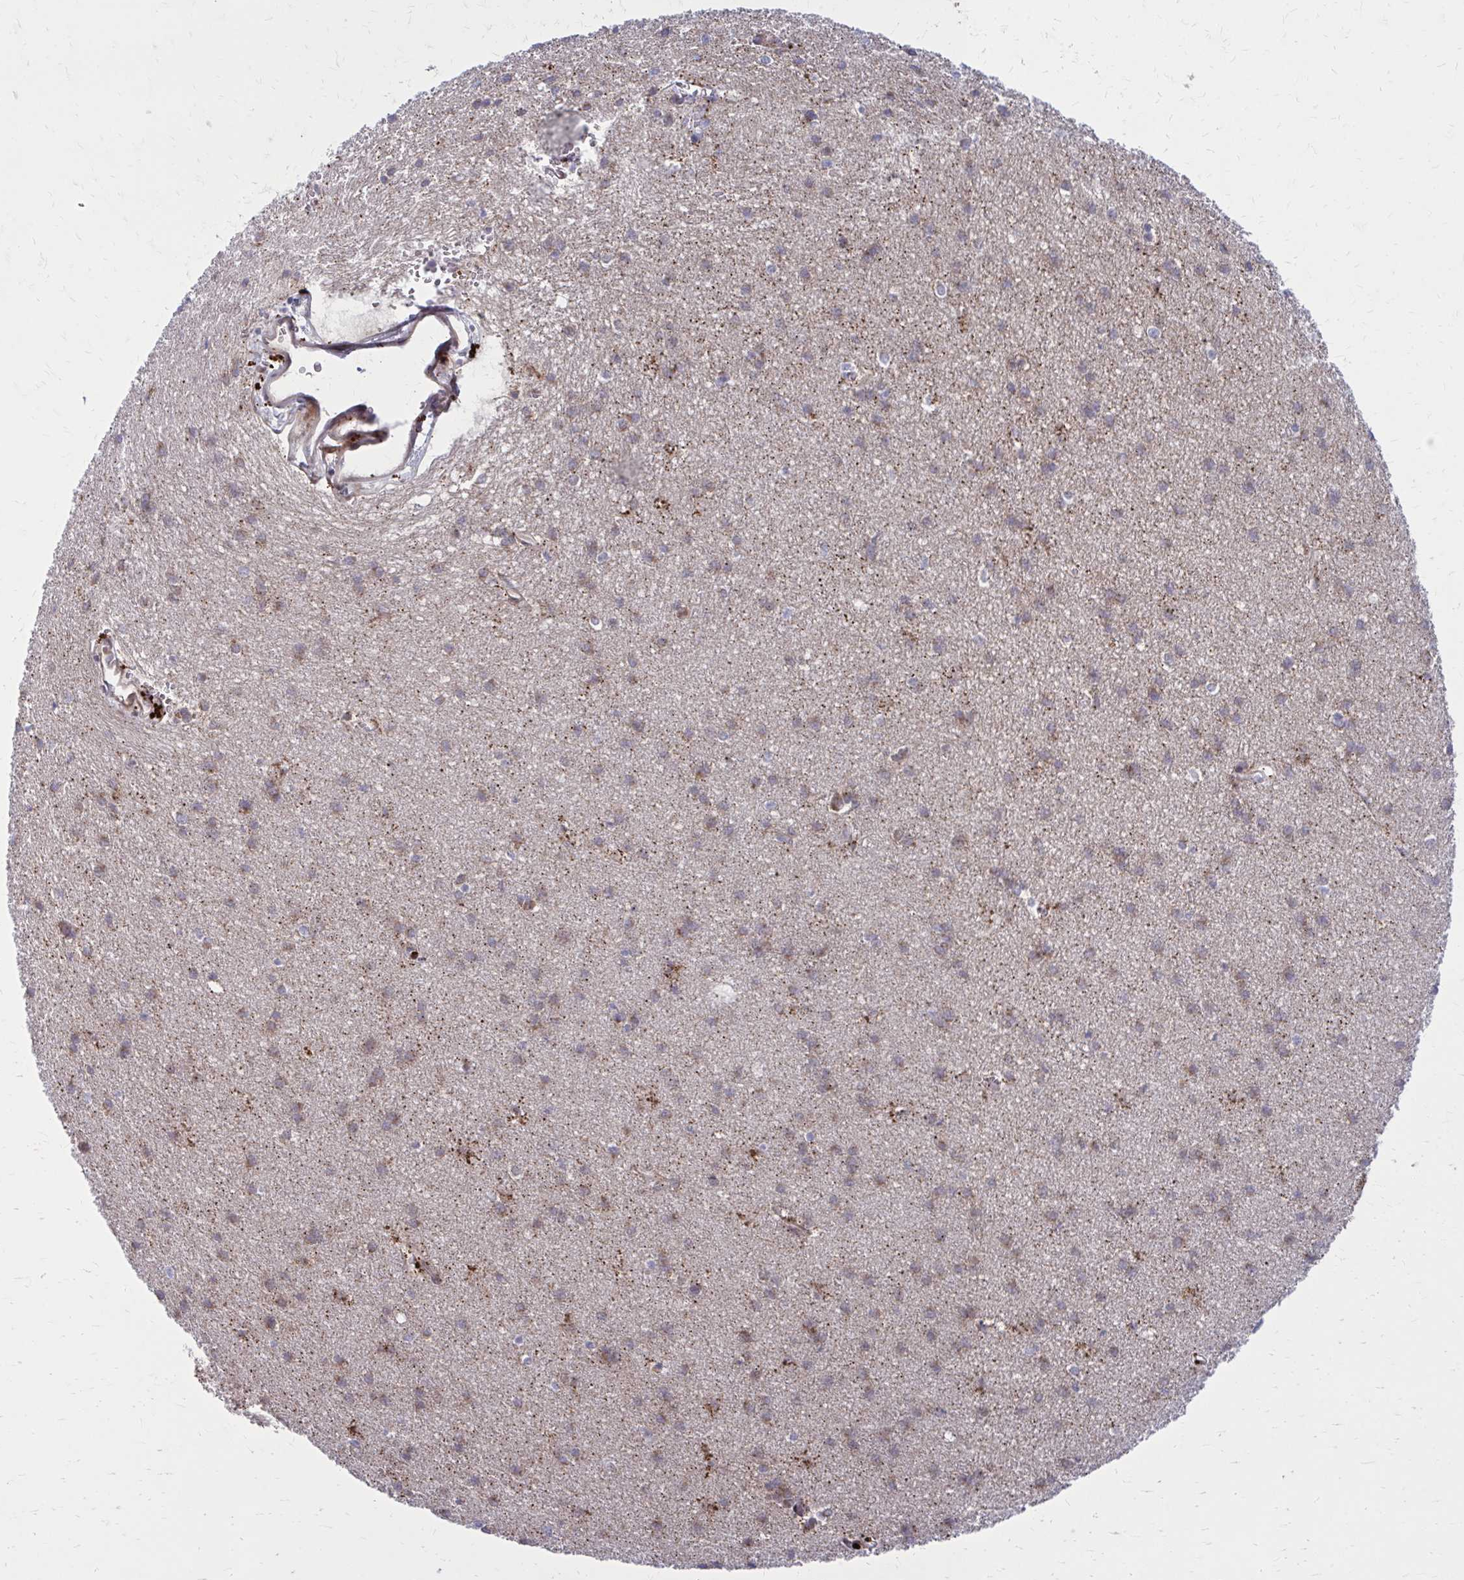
{"staining": {"intensity": "weak", "quantity": "25%-75%", "location": "cytoplasmic/membranous"}, "tissue": "cerebral cortex", "cell_type": "Endothelial cells", "image_type": "normal", "snomed": [{"axis": "morphology", "description": "Normal tissue, NOS"}, {"axis": "topography", "description": "Cerebral cortex"}], "caption": "Immunohistochemistry (IHC) photomicrograph of unremarkable cerebral cortex: human cerebral cortex stained using immunohistochemistry exhibits low levels of weak protein expression localized specifically in the cytoplasmic/membranous of endothelial cells, appearing as a cytoplasmic/membranous brown color.", "gene": "GIGYF2", "patient": {"sex": "male", "age": 37}}